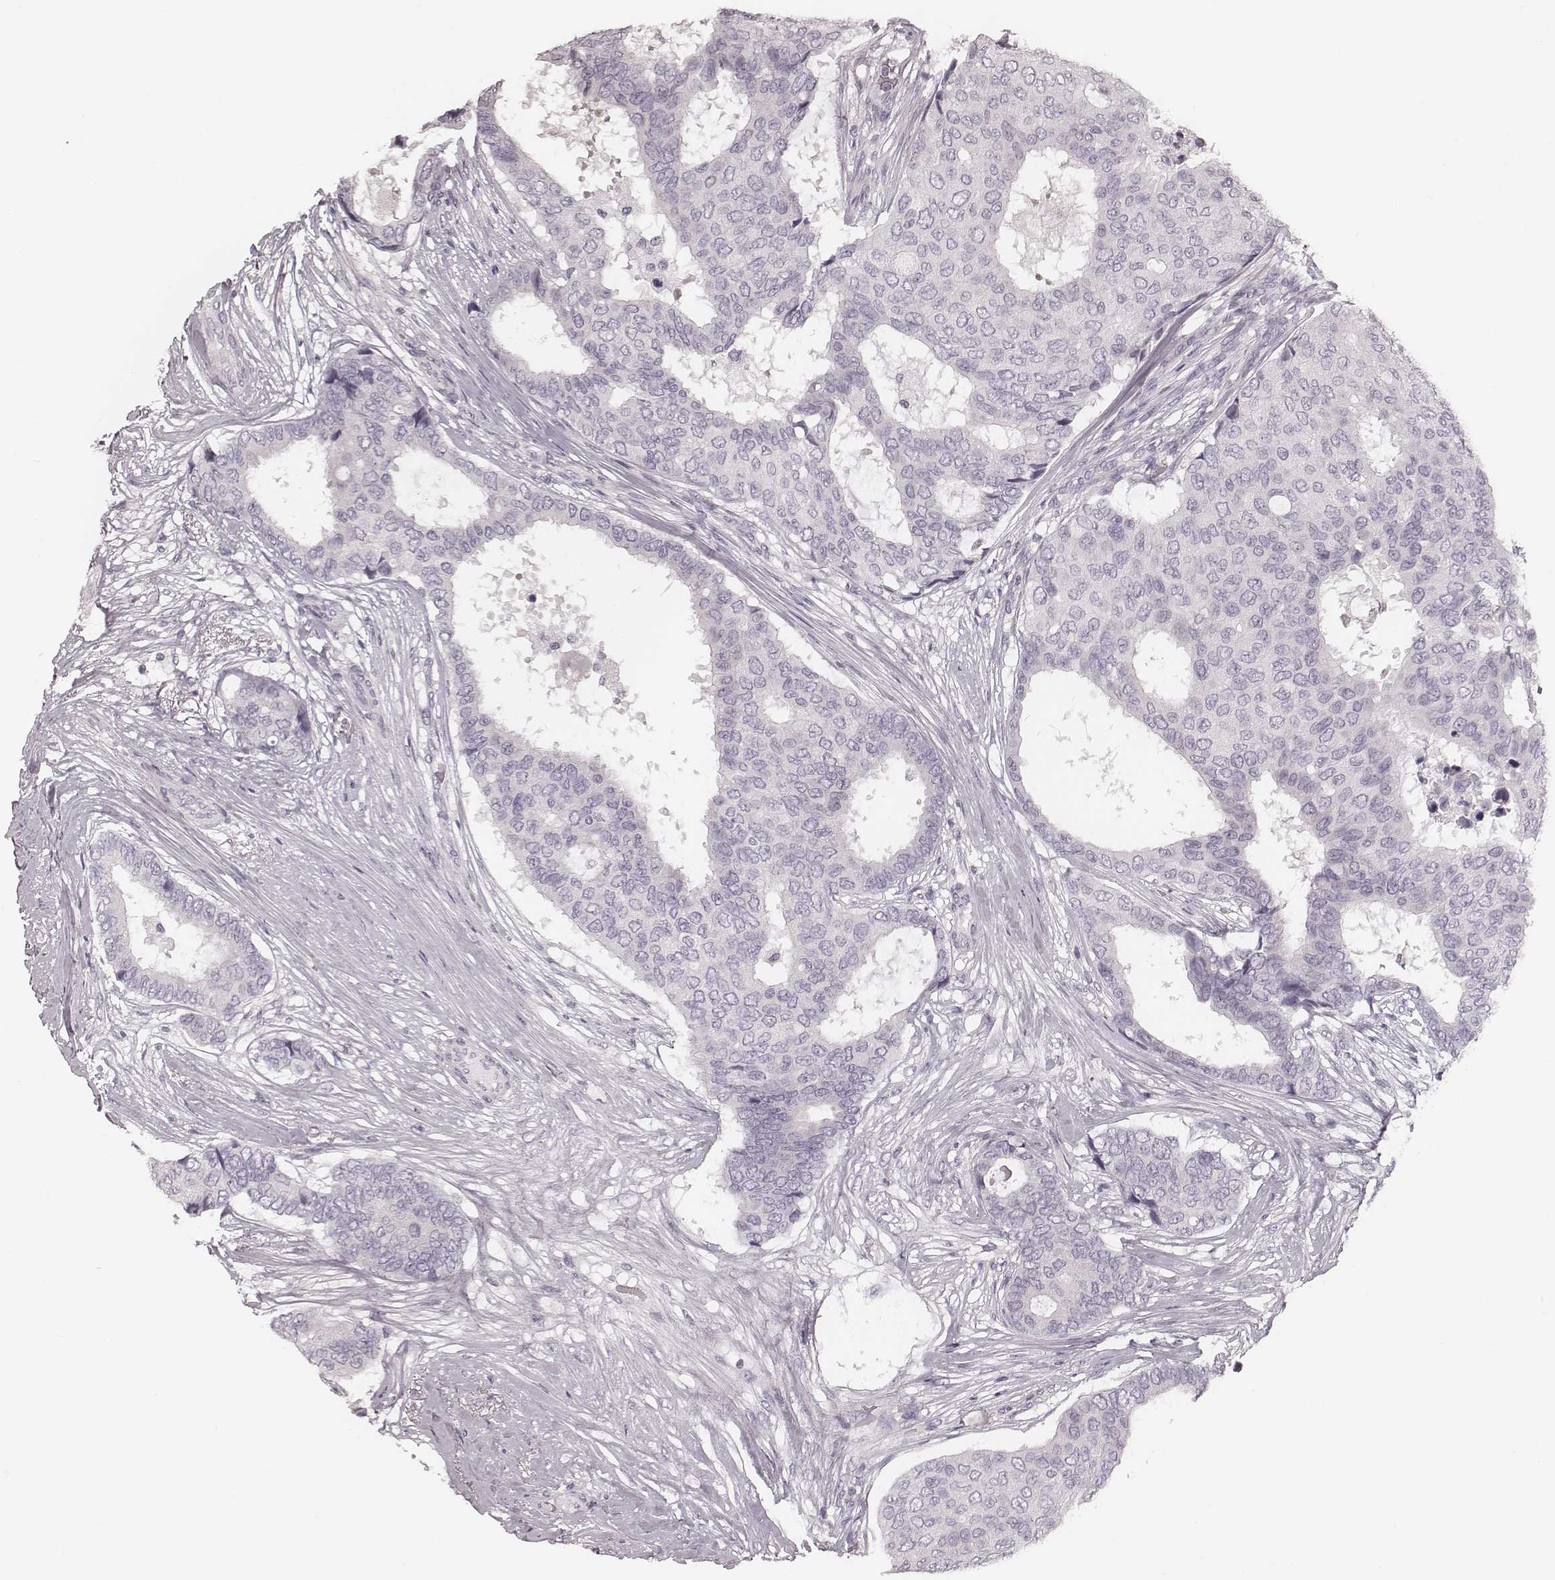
{"staining": {"intensity": "negative", "quantity": "none", "location": "none"}, "tissue": "breast cancer", "cell_type": "Tumor cells", "image_type": "cancer", "snomed": [{"axis": "morphology", "description": "Duct carcinoma"}, {"axis": "topography", "description": "Breast"}], "caption": "Tumor cells are negative for brown protein staining in breast intraductal carcinoma. Brightfield microscopy of IHC stained with DAB (3,3'-diaminobenzidine) (brown) and hematoxylin (blue), captured at high magnification.", "gene": "S100Z", "patient": {"sex": "female", "age": 75}}